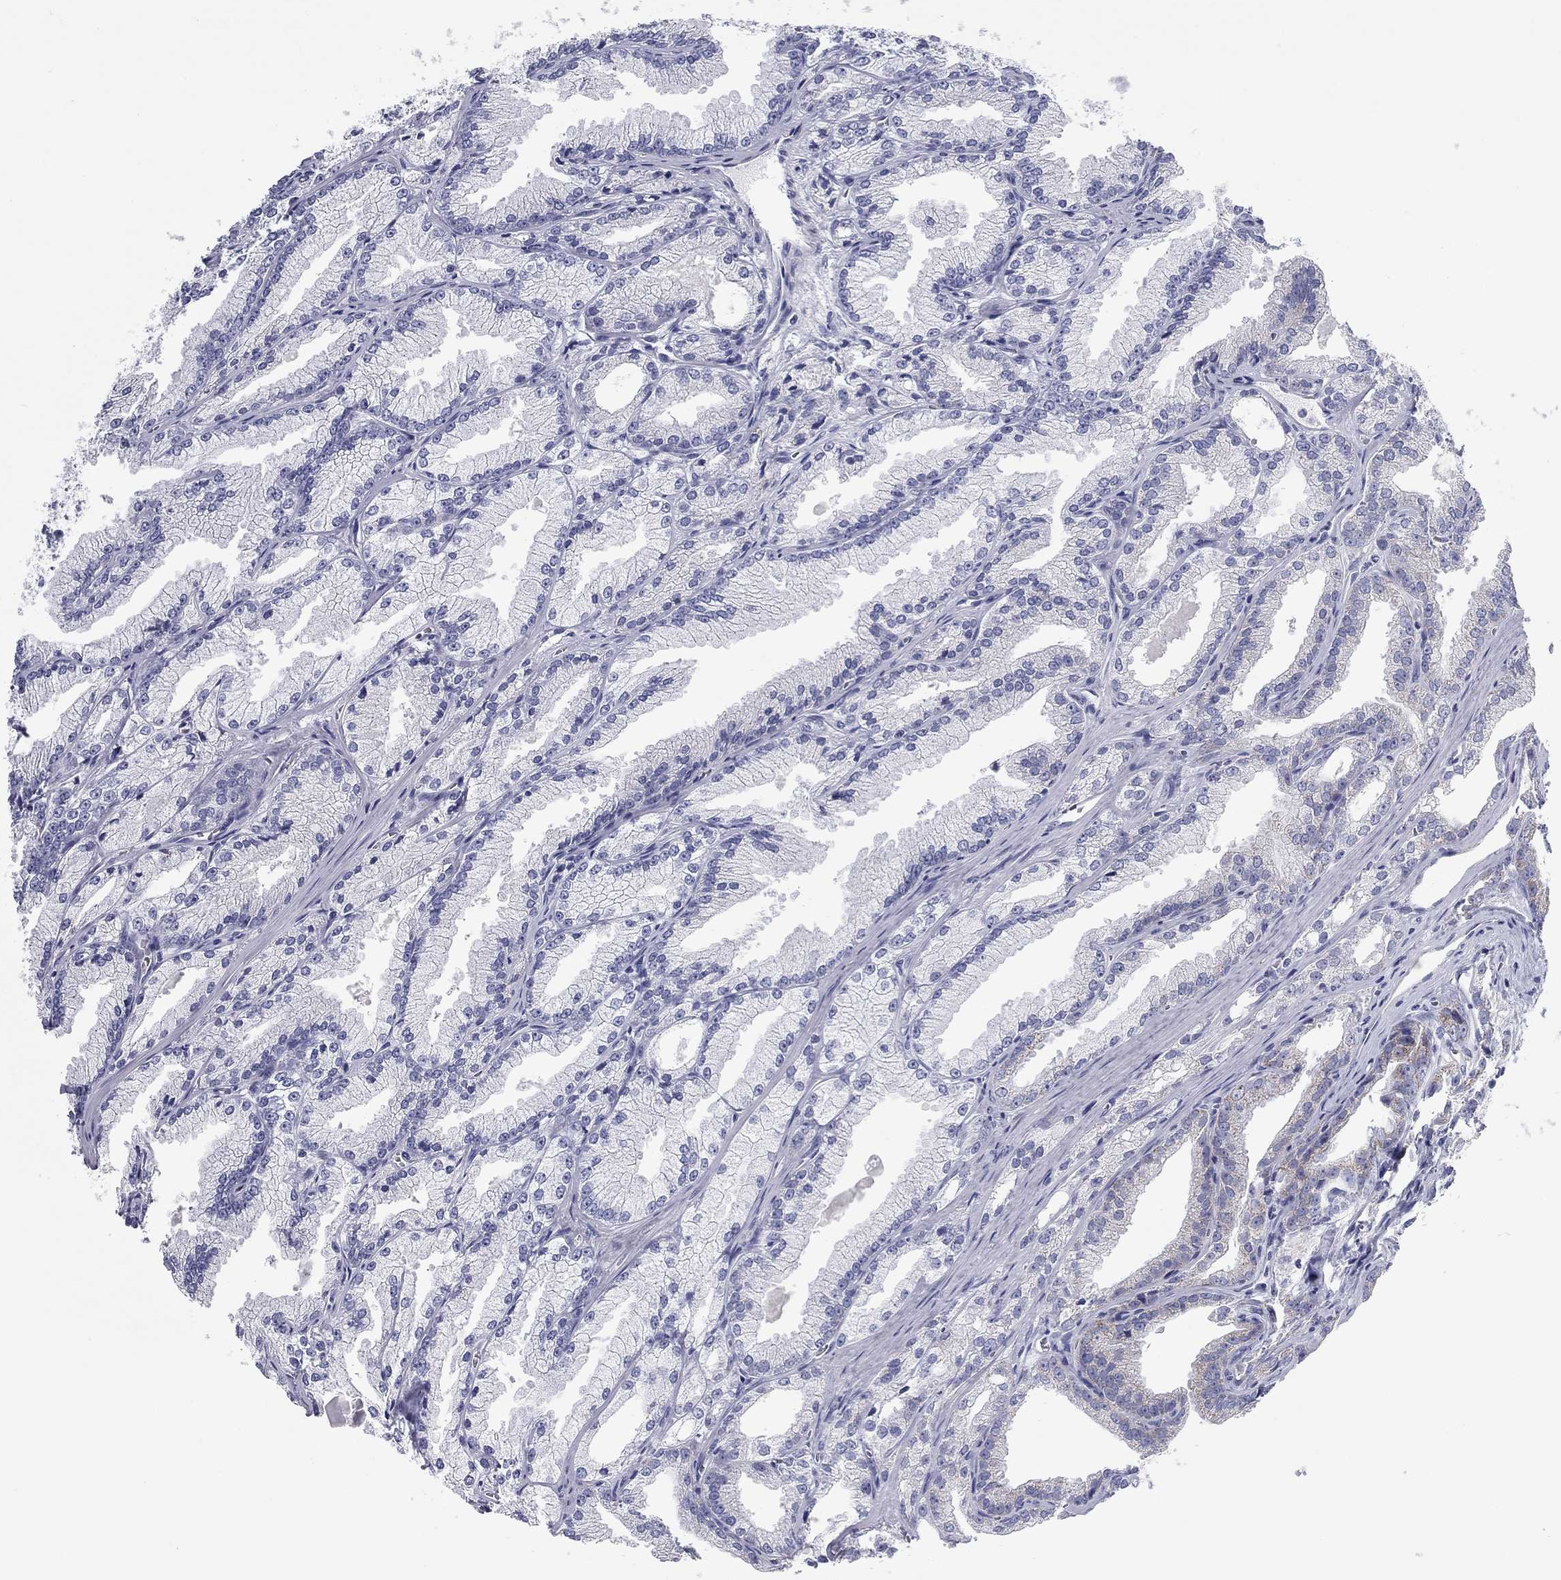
{"staining": {"intensity": "negative", "quantity": "none", "location": "none"}, "tissue": "prostate cancer", "cell_type": "Tumor cells", "image_type": "cancer", "snomed": [{"axis": "morphology", "description": "Adenocarcinoma, NOS"}, {"axis": "morphology", "description": "Adenocarcinoma, High grade"}, {"axis": "topography", "description": "Prostate"}], "caption": "IHC histopathology image of prostate cancer (adenocarcinoma (high-grade)) stained for a protein (brown), which reveals no positivity in tumor cells. Brightfield microscopy of immunohistochemistry stained with DAB (3,3'-diaminobenzidine) (brown) and hematoxylin (blue), captured at high magnification.", "gene": "CHI3L2", "patient": {"sex": "male", "age": 70}}